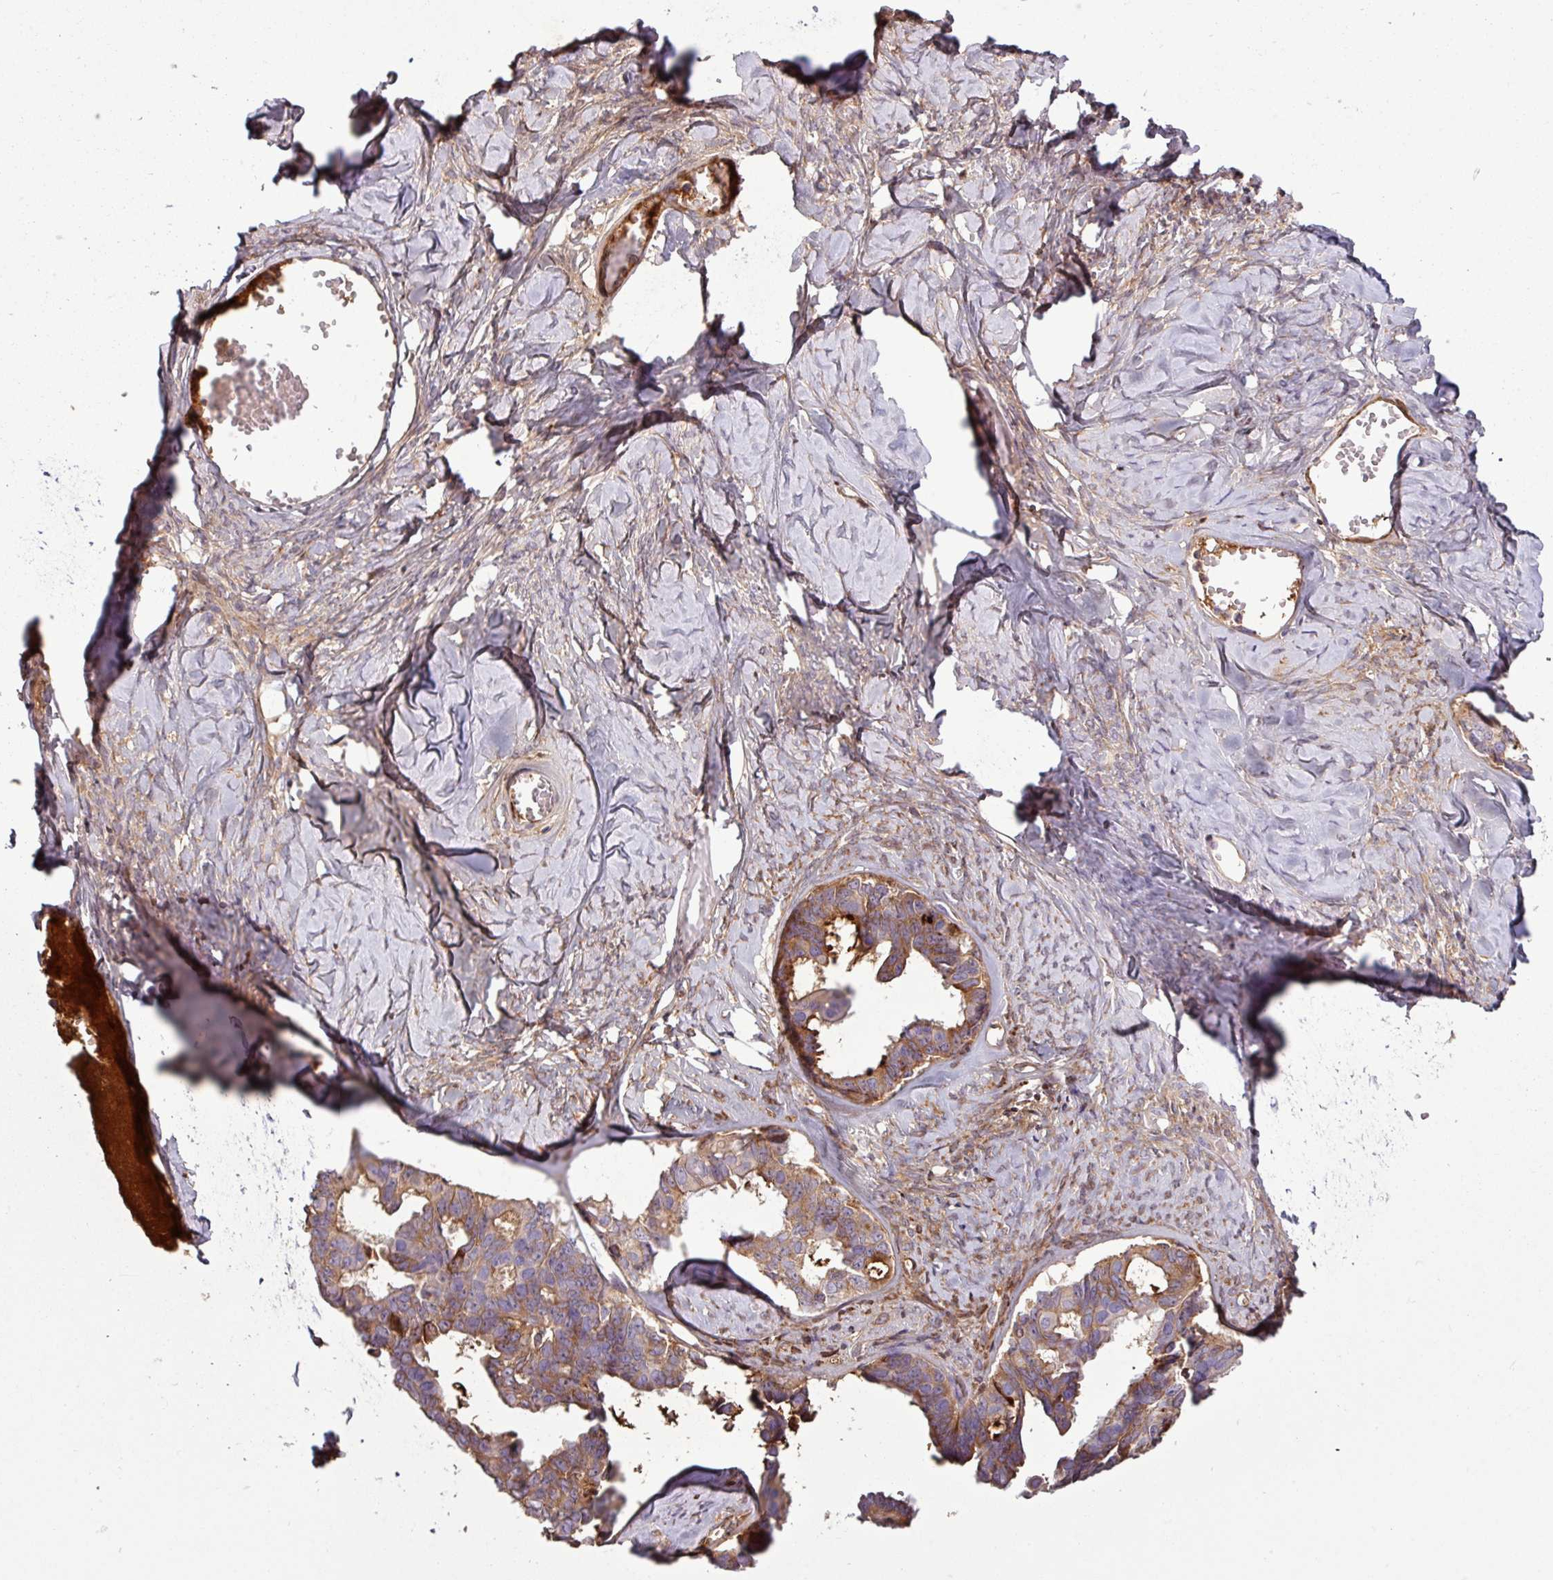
{"staining": {"intensity": "moderate", "quantity": "25%-75%", "location": "cytoplasmic/membranous"}, "tissue": "ovarian cancer", "cell_type": "Tumor cells", "image_type": "cancer", "snomed": [{"axis": "morphology", "description": "Cystadenocarcinoma, serous, NOS"}, {"axis": "topography", "description": "Ovary"}], "caption": "Immunohistochemistry (IHC) staining of ovarian serous cystadenocarcinoma, which displays medium levels of moderate cytoplasmic/membranous expression in about 25%-75% of tumor cells indicating moderate cytoplasmic/membranous protein expression. The staining was performed using DAB (brown) for protein detection and nuclei were counterstained in hematoxylin (blue).", "gene": "C4B", "patient": {"sex": "female", "age": 69}}